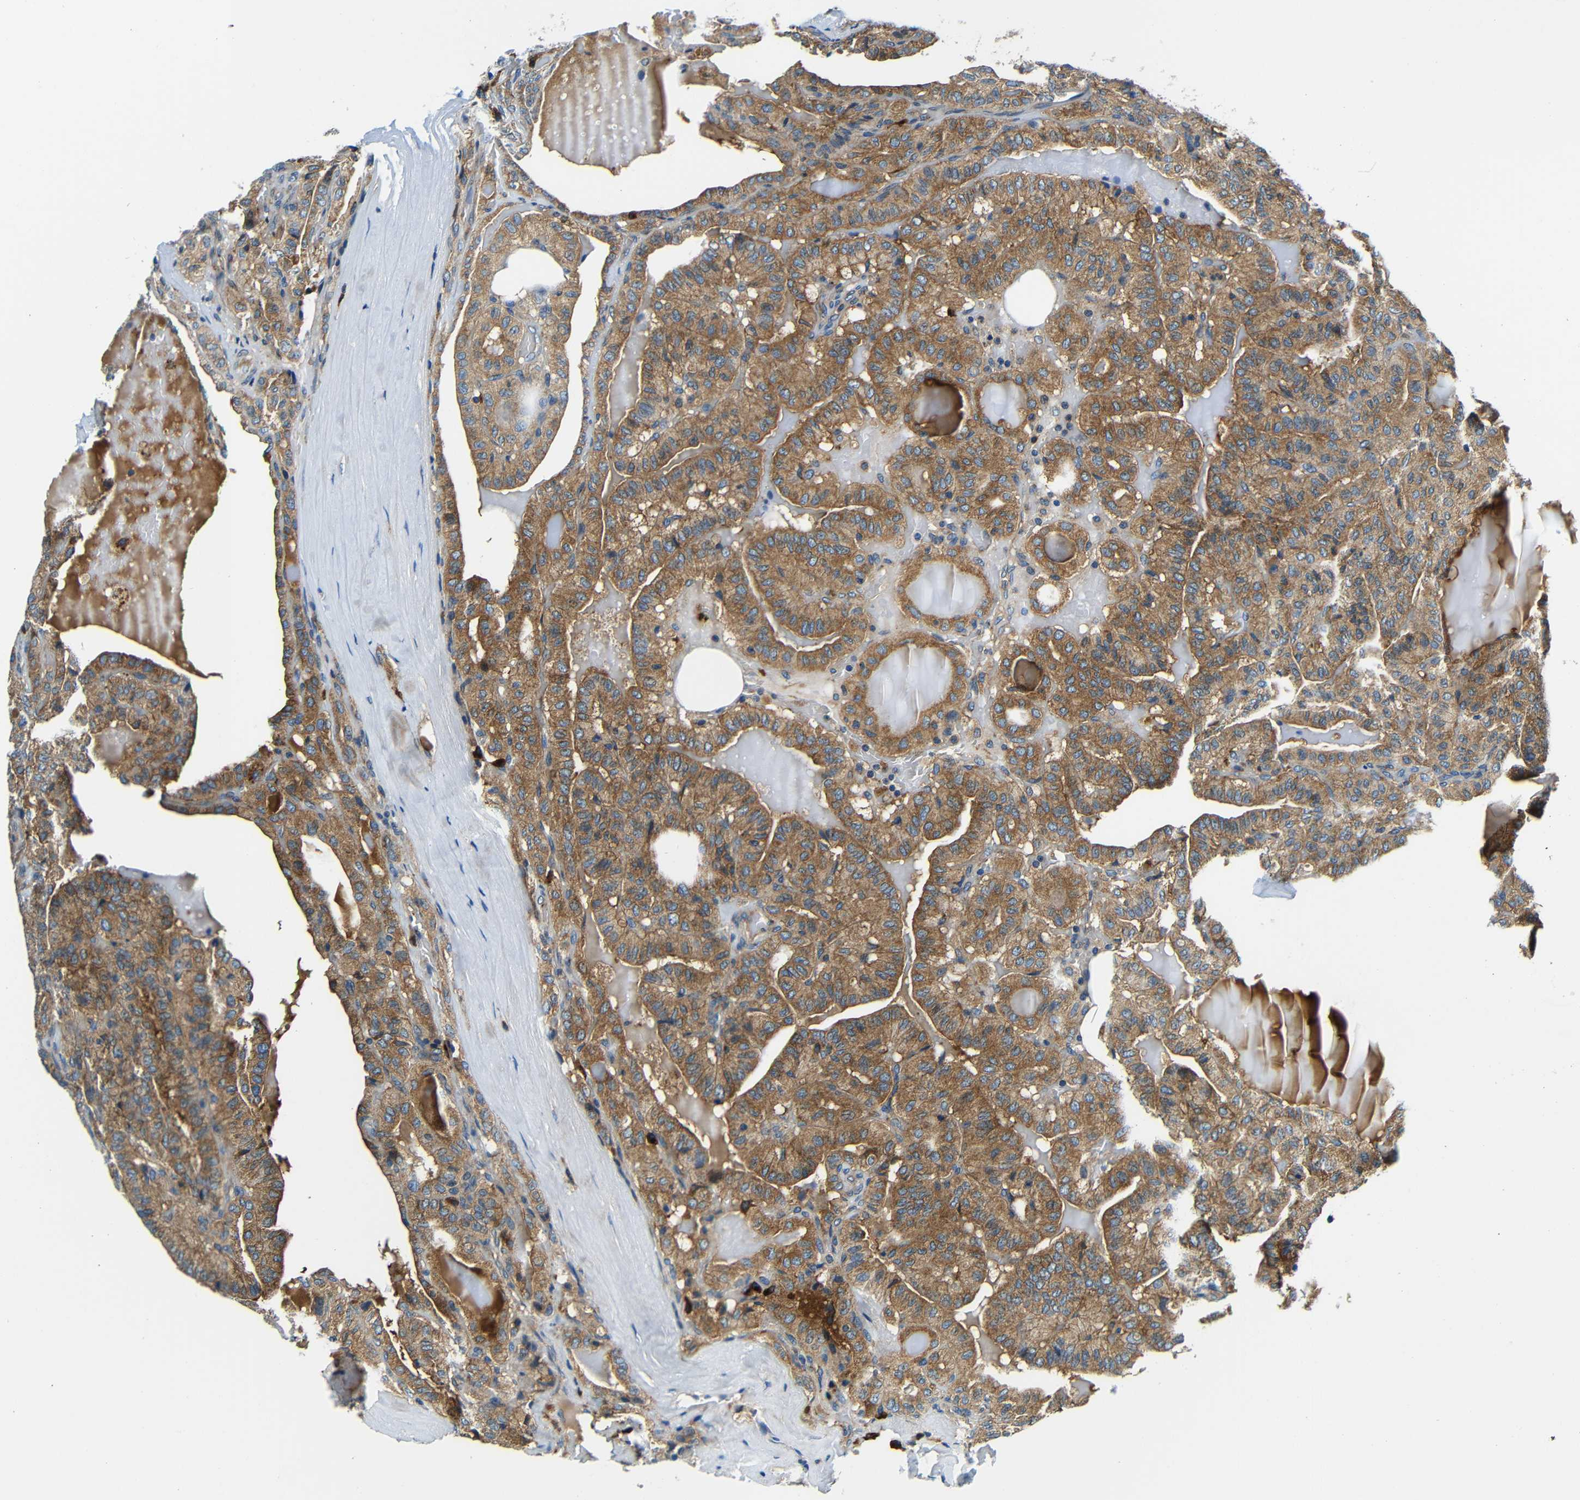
{"staining": {"intensity": "moderate", "quantity": ">75%", "location": "cytoplasmic/membranous"}, "tissue": "head and neck cancer", "cell_type": "Tumor cells", "image_type": "cancer", "snomed": [{"axis": "morphology", "description": "Squamous cell carcinoma, NOS"}, {"axis": "topography", "description": "Oral tissue"}, {"axis": "topography", "description": "Head-Neck"}], "caption": "Protein staining reveals moderate cytoplasmic/membranous expression in approximately >75% of tumor cells in head and neck squamous cell carcinoma. Nuclei are stained in blue.", "gene": "USO1", "patient": {"sex": "female", "age": 50}}